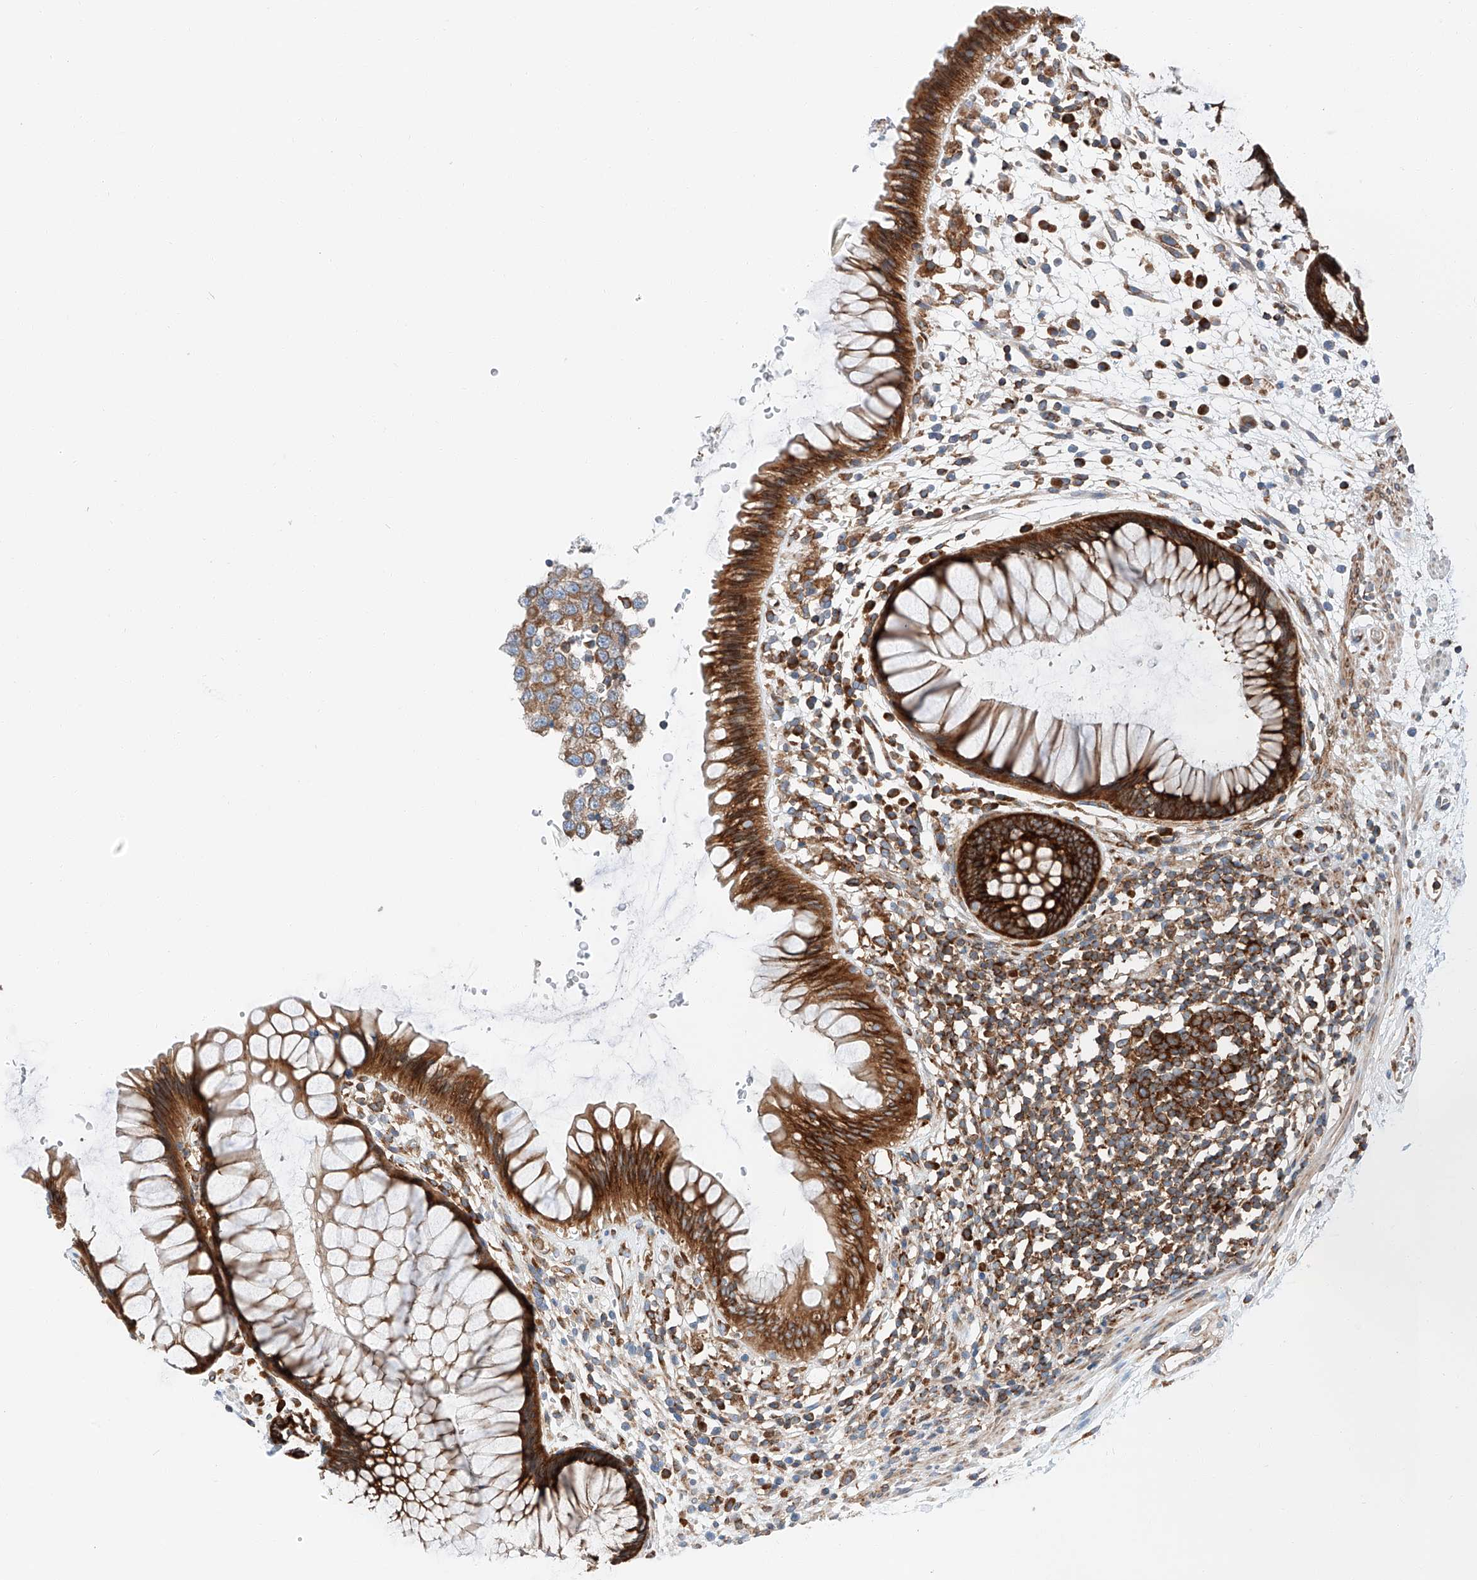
{"staining": {"intensity": "strong", "quantity": ">75%", "location": "cytoplasmic/membranous"}, "tissue": "rectum", "cell_type": "Glandular cells", "image_type": "normal", "snomed": [{"axis": "morphology", "description": "Normal tissue, NOS"}, {"axis": "topography", "description": "Rectum"}], "caption": "Immunohistochemistry (IHC) image of unremarkable rectum: rectum stained using IHC exhibits high levels of strong protein expression localized specifically in the cytoplasmic/membranous of glandular cells, appearing as a cytoplasmic/membranous brown color.", "gene": "ZC3H15", "patient": {"sex": "male", "age": 51}}